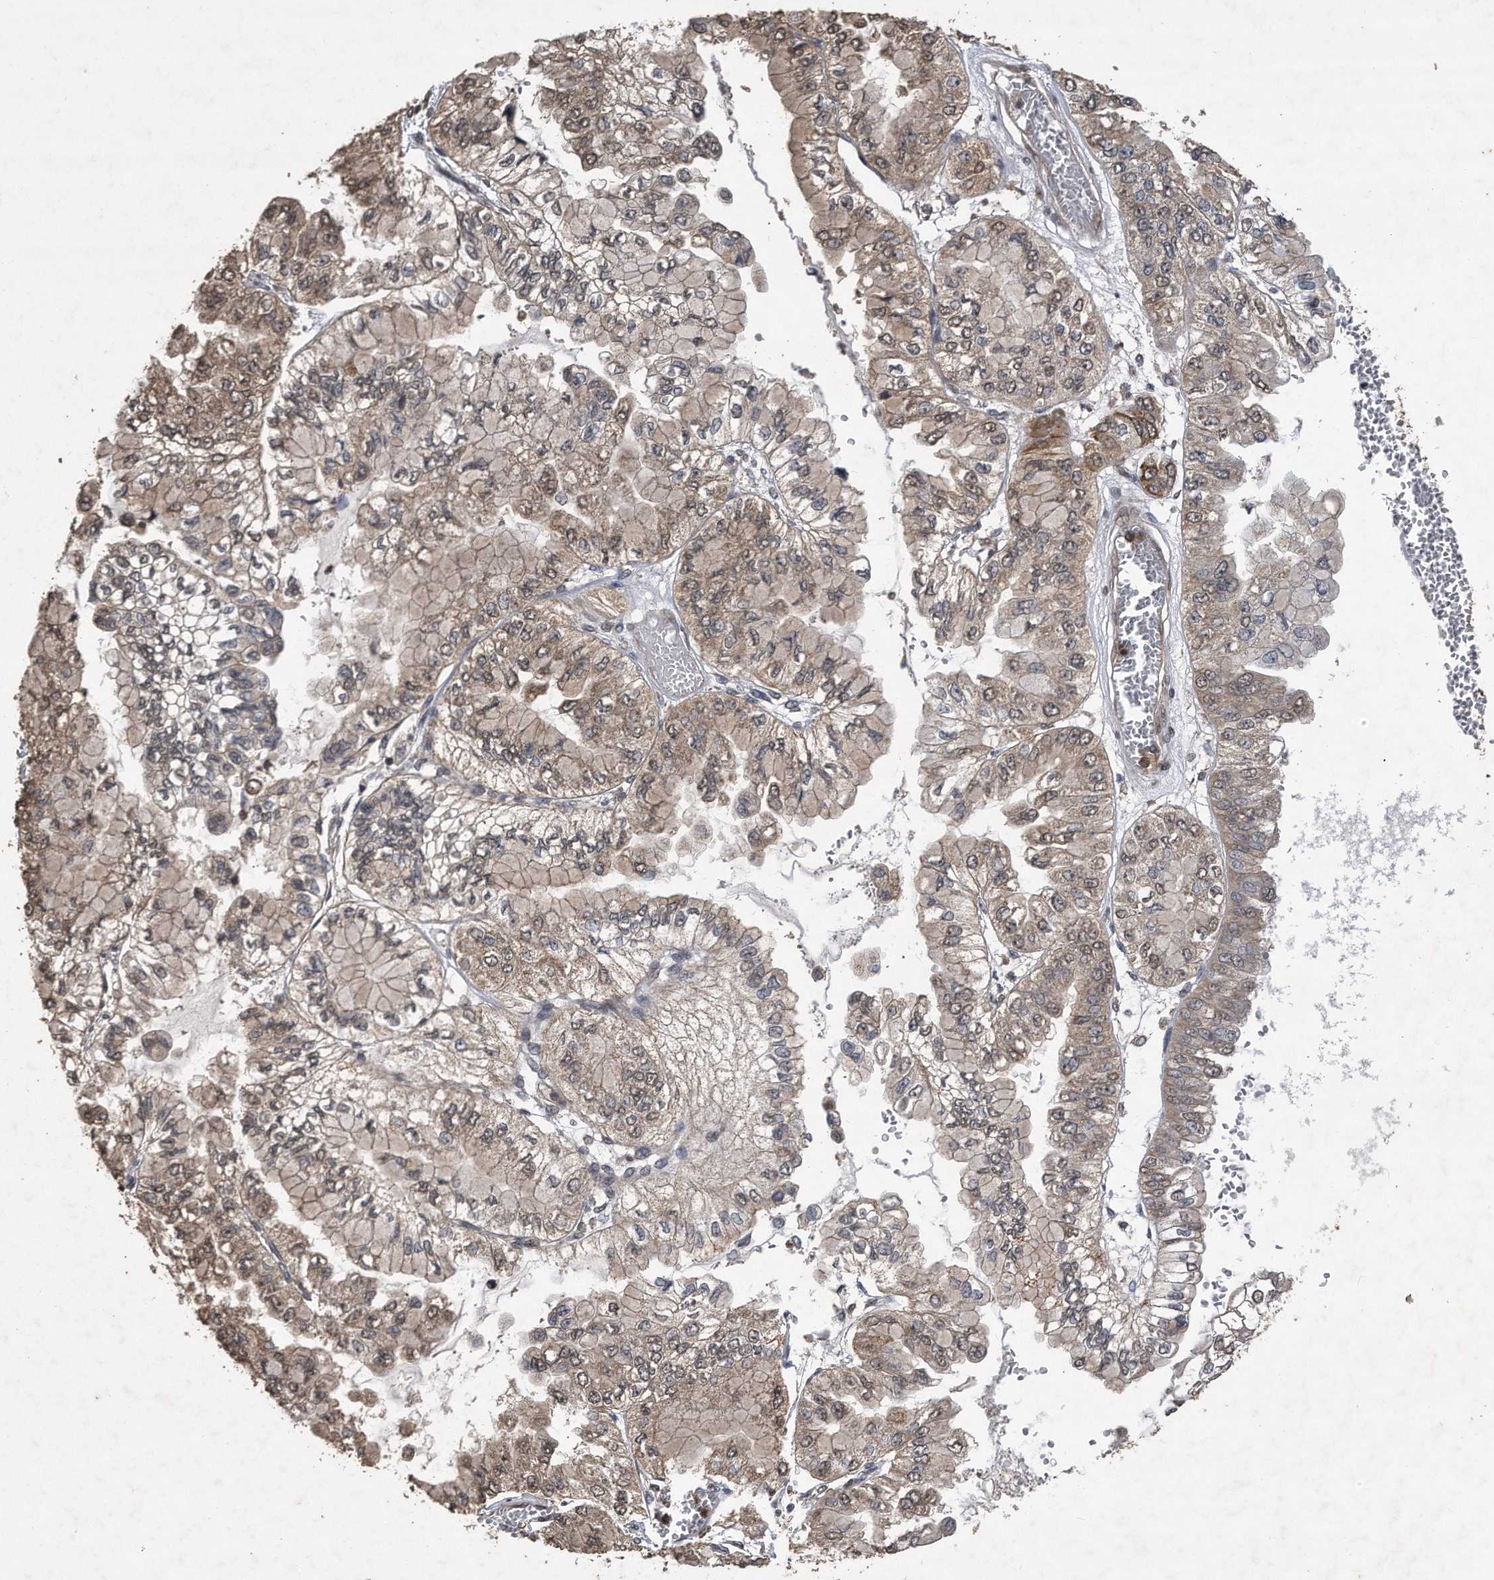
{"staining": {"intensity": "weak", "quantity": "25%-75%", "location": "nuclear"}, "tissue": "liver cancer", "cell_type": "Tumor cells", "image_type": "cancer", "snomed": [{"axis": "morphology", "description": "Cholangiocarcinoma"}, {"axis": "topography", "description": "Liver"}], "caption": "DAB immunohistochemical staining of cholangiocarcinoma (liver) reveals weak nuclear protein staining in about 25%-75% of tumor cells.", "gene": "CRYZL1", "patient": {"sex": "female", "age": 79}}